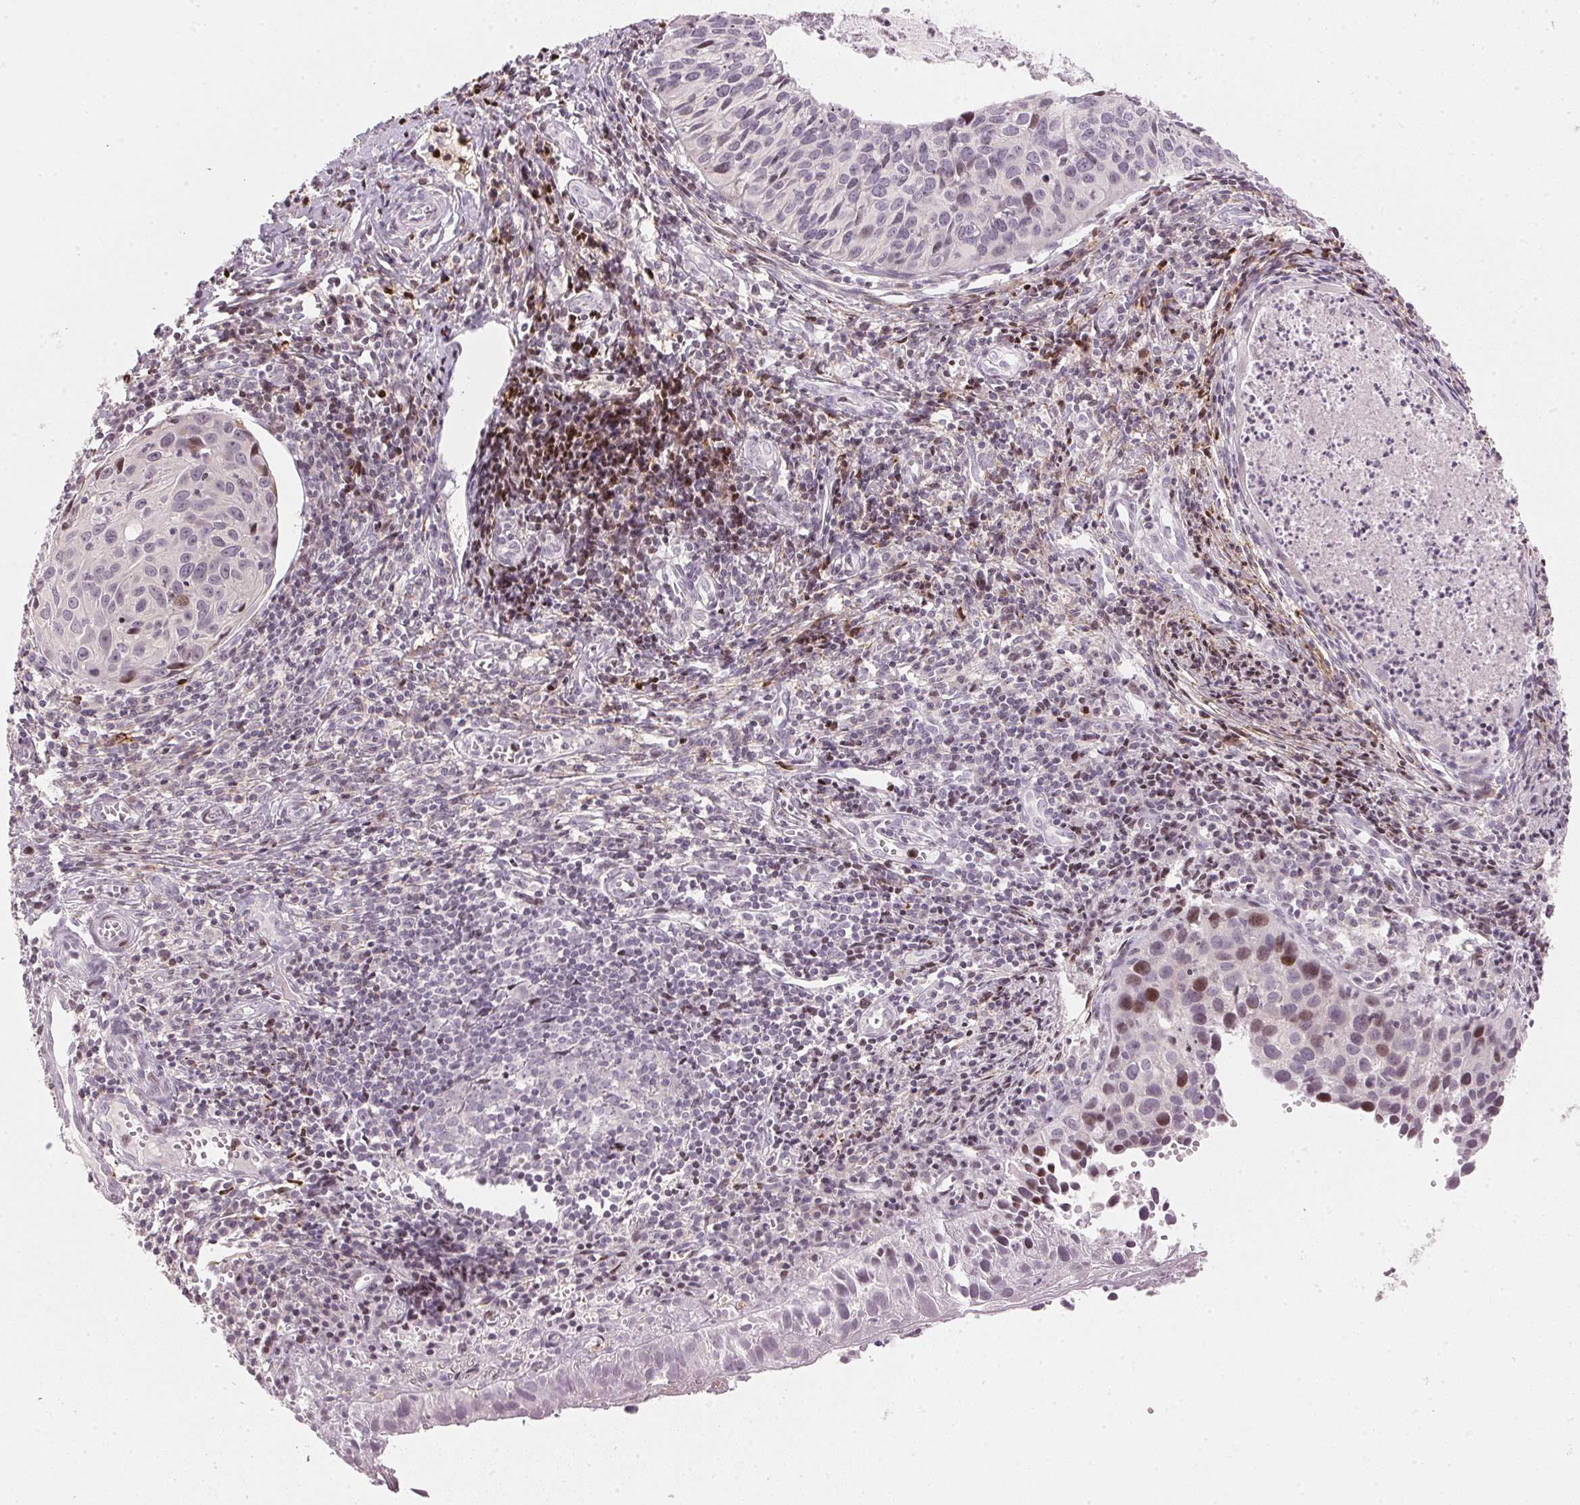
{"staining": {"intensity": "negative", "quantity": "none", "location": "none"}, "tissue": "cervical cancer", "cell_type": "Tumor cells", "image_type": "cancer", "snomed": [{"axis": "morphology", "description": "Squamous cell carcinoma, NOS"}, {"axis": "topography", "description": "Cervix"}], "caption": "DAB (3,3'-diaminobenzidine) immunohistochemical staining of human cervical cancer (squamous cell carcinoma) shows no significant staining in tumor cells.", "gene": "SFRP4", "patient": {"sex": "female", "age": 31}}